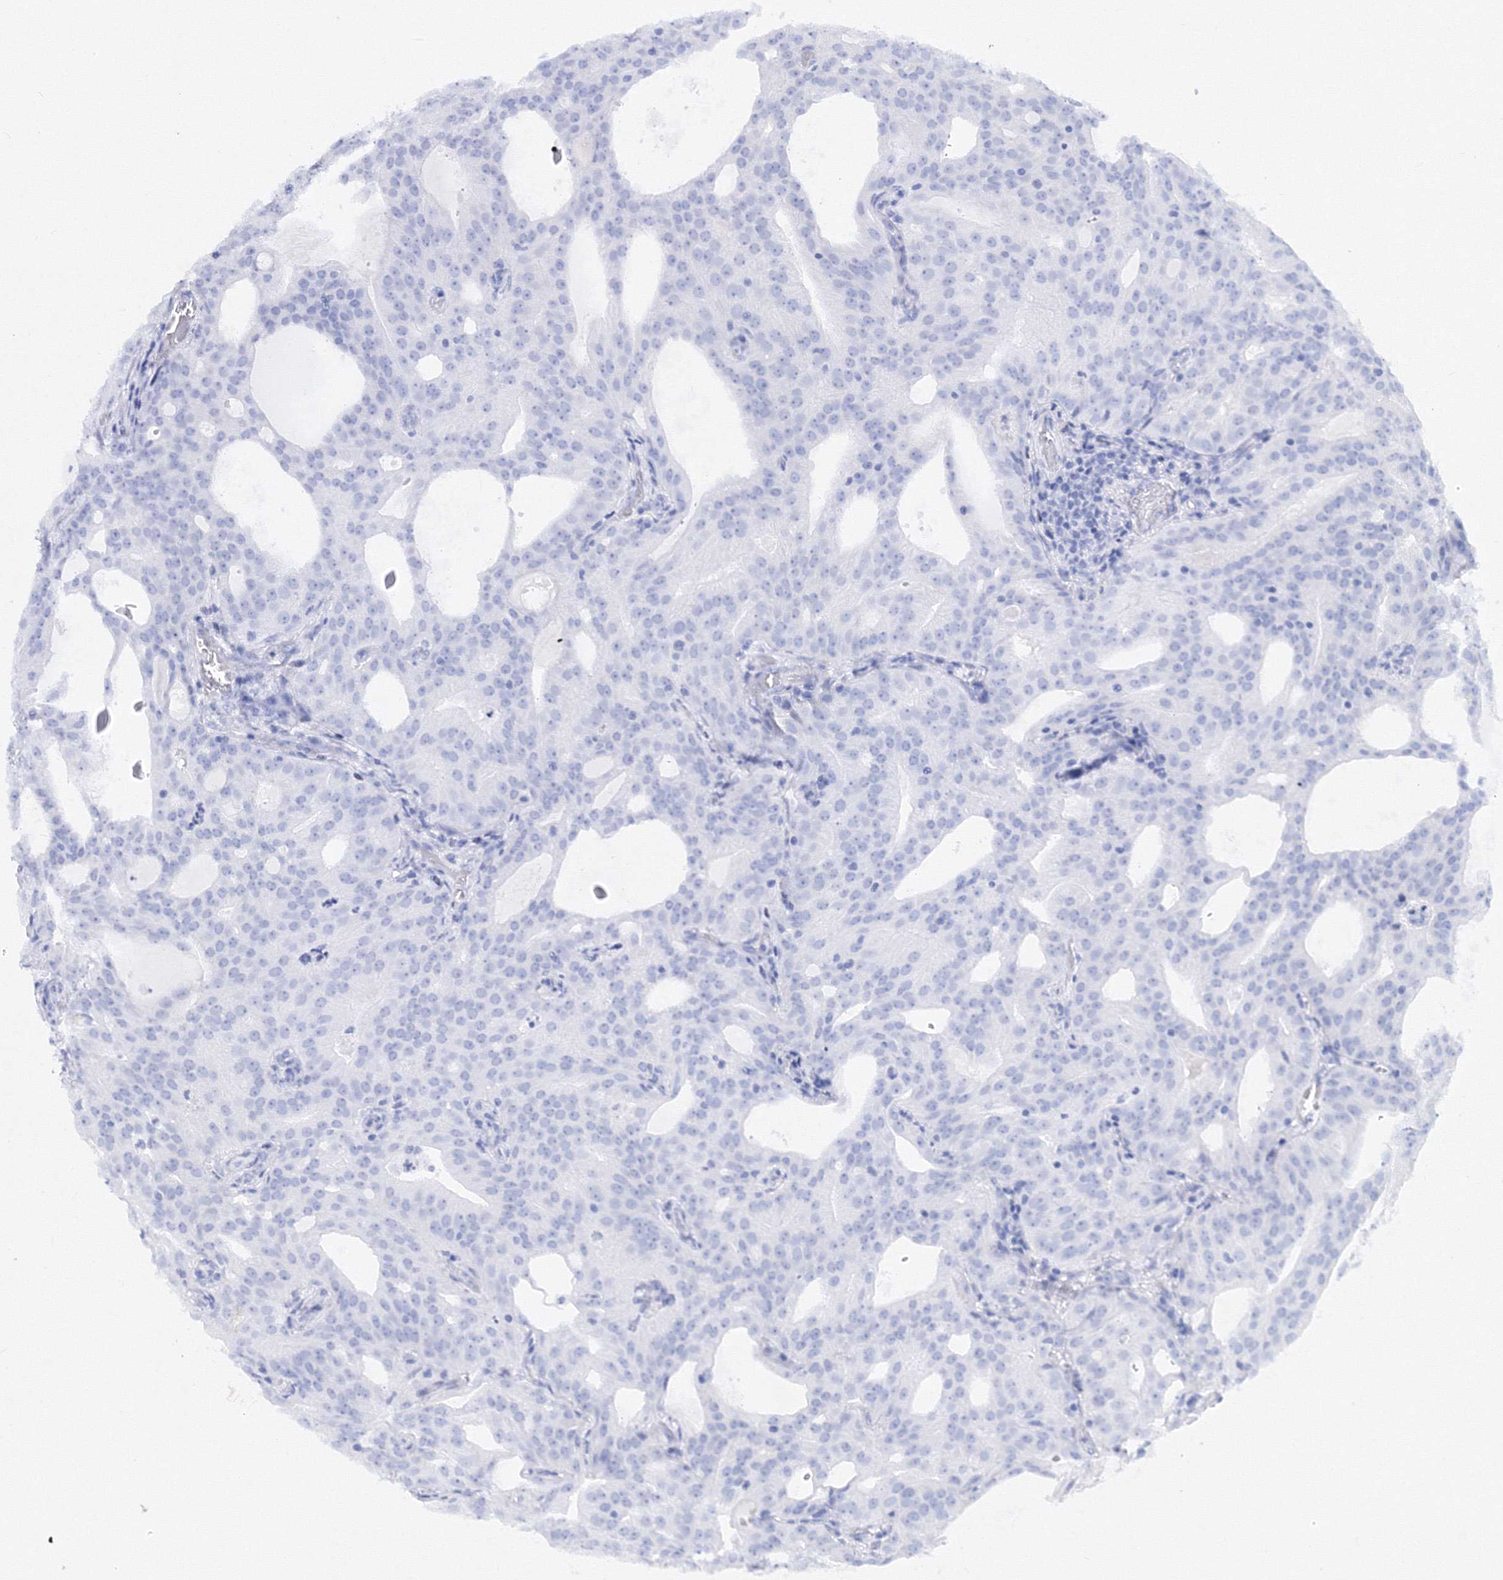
{"staining": {"intensity": "negative", "quantity": "none", "location": "none"}, "tissue": "prostate cancer", "cell_type": "Tumor cells", "image_type": "cancer", "snomed": [{"axis": "morphology", "description": "Adenocarcinoma, Medium grade"}, {"axis": "topography", "description": "Prostate"}], "caption": "Prostate adenocarcinoma (medium-grade) was stained to show a protein in brown. There is no significant expression in tumor cells.", "gene": "C11orf52", "patient": {"sex": "male", "age": 88}}